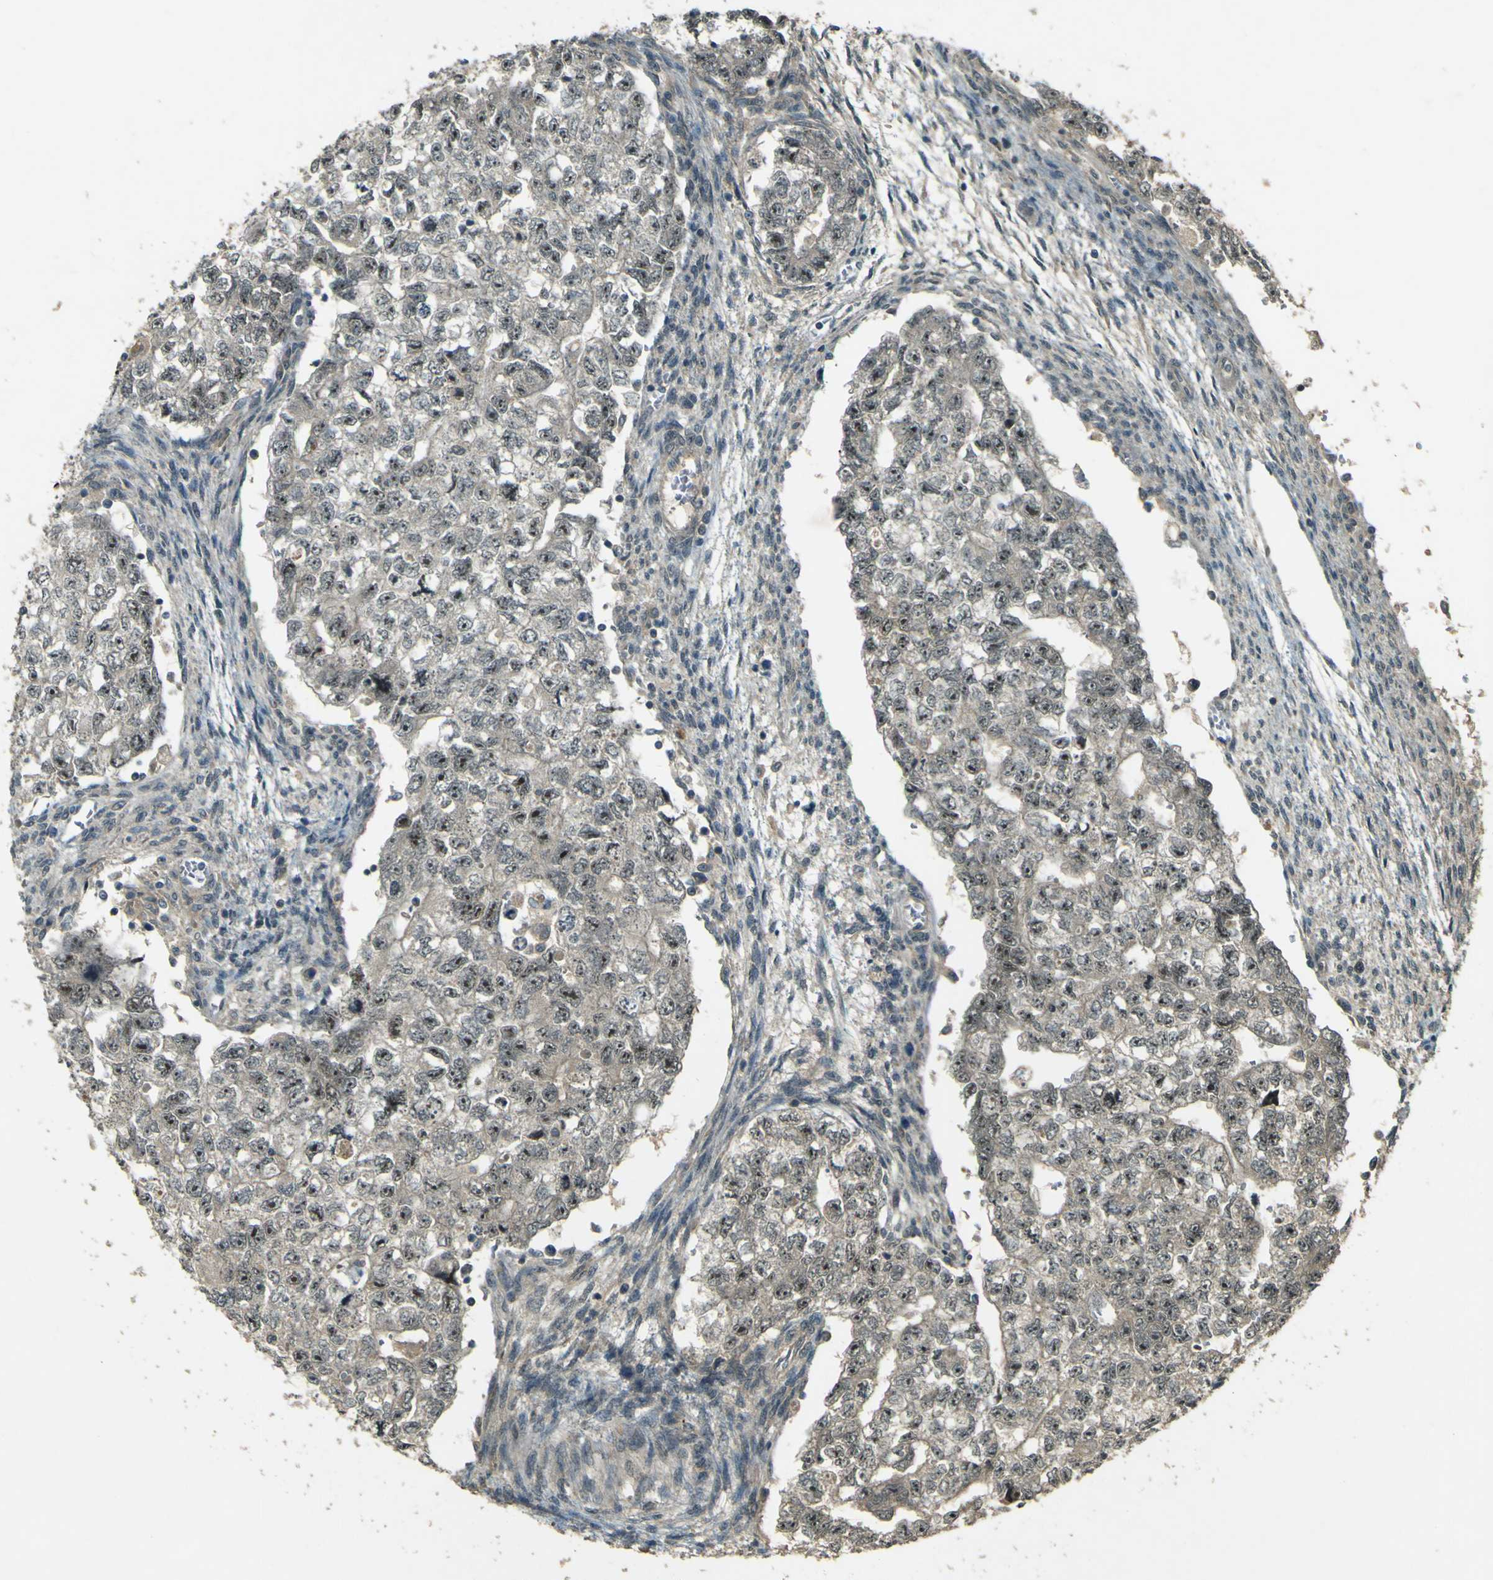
{"staining": {"intensity": "weak", "quantity": ">75%", "location": "cytoplasmic/membranous"}, "tissue": "testis cancer", "cell_type": "Tumor cells", "image_type": "cancer", "snomed": [{"axis": "morphology", "description": "Seminoma, NOS"}, {"axis": "morphology", "description": "Carcinoma, Embryonal, NOS"}, {"axis": "topography", "description": "Testis"}], "caption": "This photomicrograph displays seminoma (testis) stained with IHC to label a protein in brown. The cytoplasmic/membranous of tumor cells show weak positivity for the protein. Nuclei are counter-stained blue.", "gene": "MPDZ", "patient": {"sex": "male", "age": 38}}